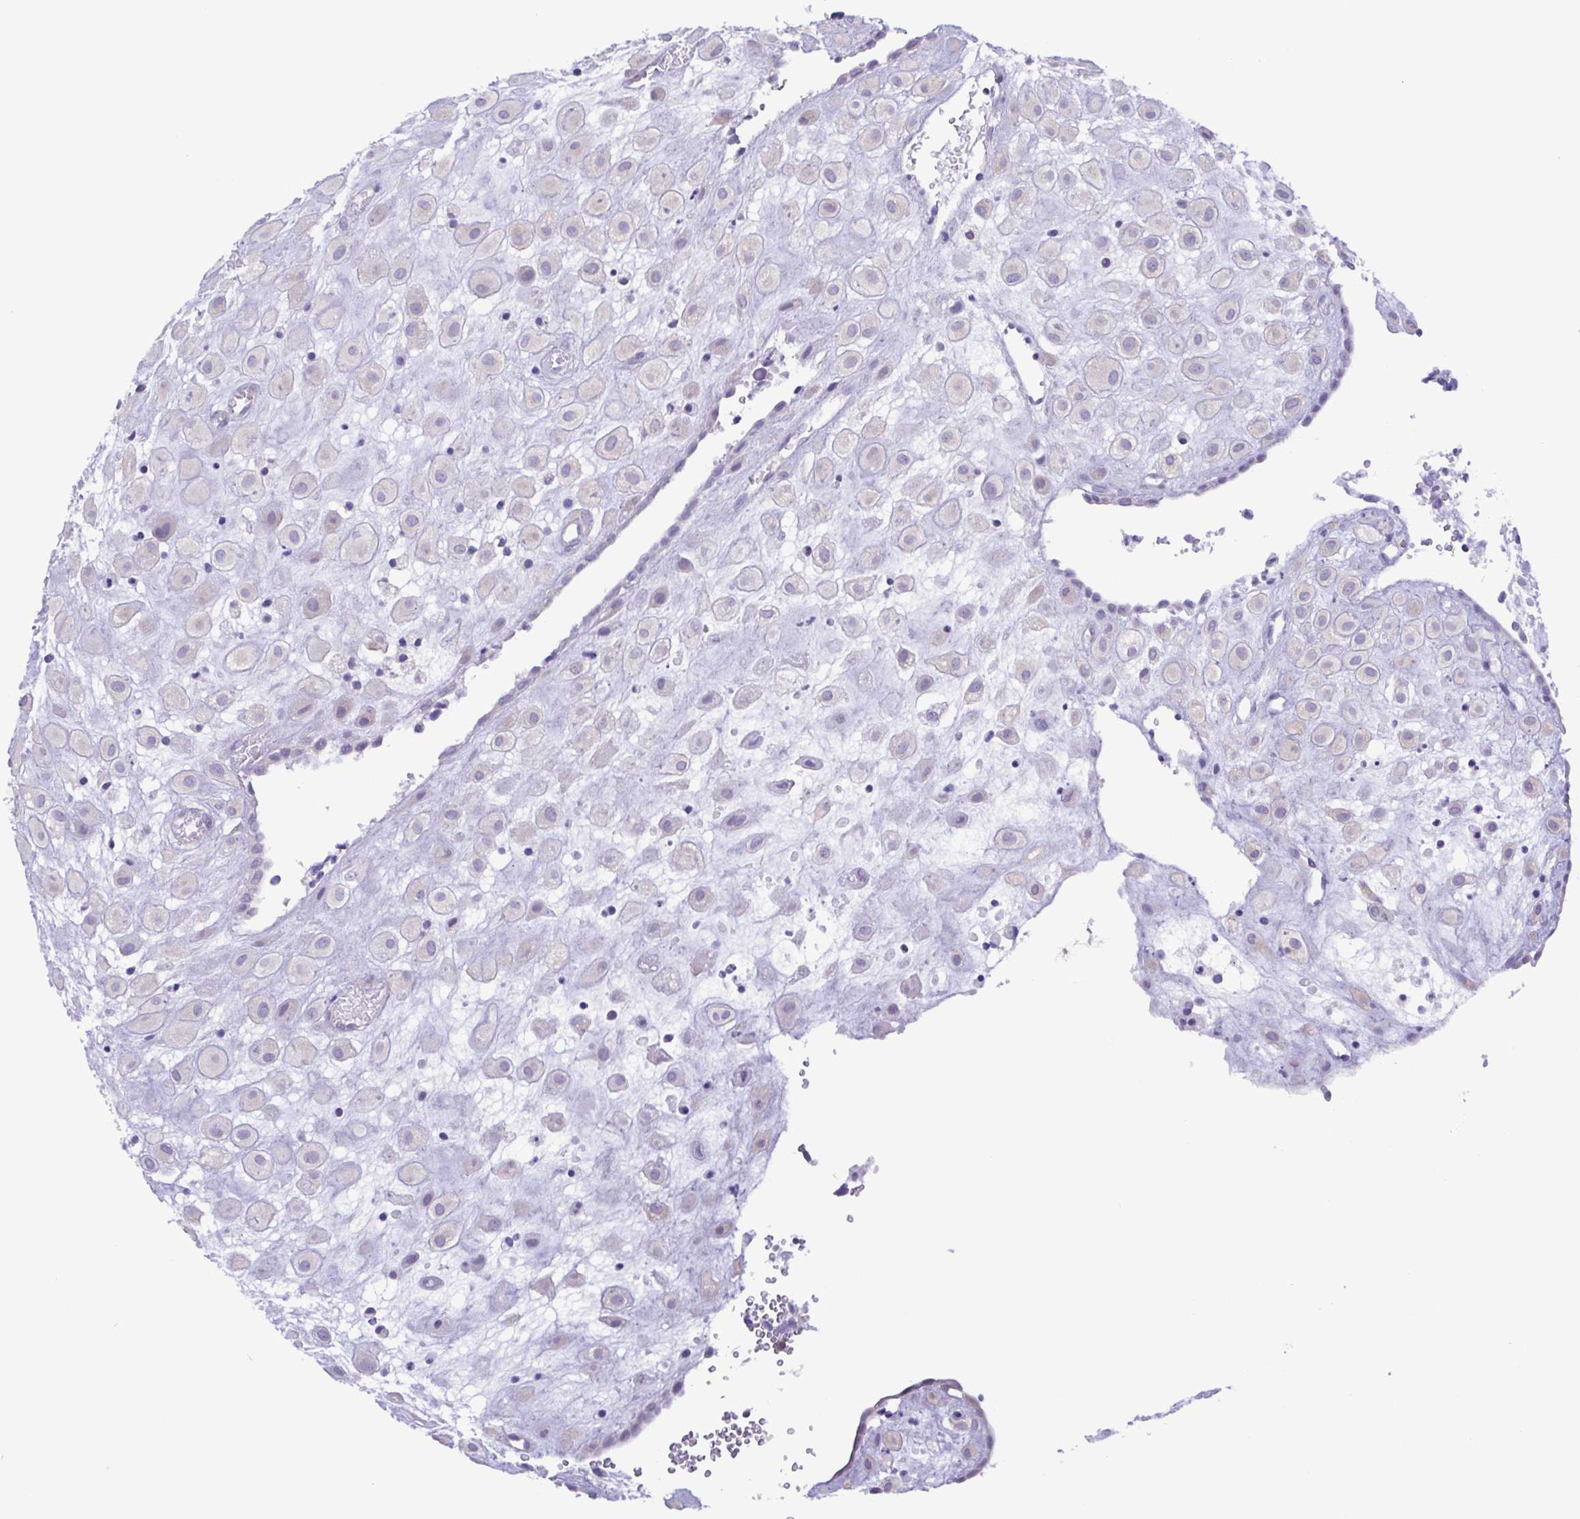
{"staining": {"intensity": "negative", "quantity": "none", "location": "none"}, "tissue": "placenta", "cell_type": "Decidual cells", "image_type": "normal", "snomed": [{"axis": "morphology", "description": "Normal tissue, NOS"}, {"axis": "topography", "description": "Placenta"}], "caption": "Immunohistochemistry of benign placenta demonstrates no positivity in decidual cells.", "gene": "TNNI3", "patient": {"sex": "female", "age": 24}}